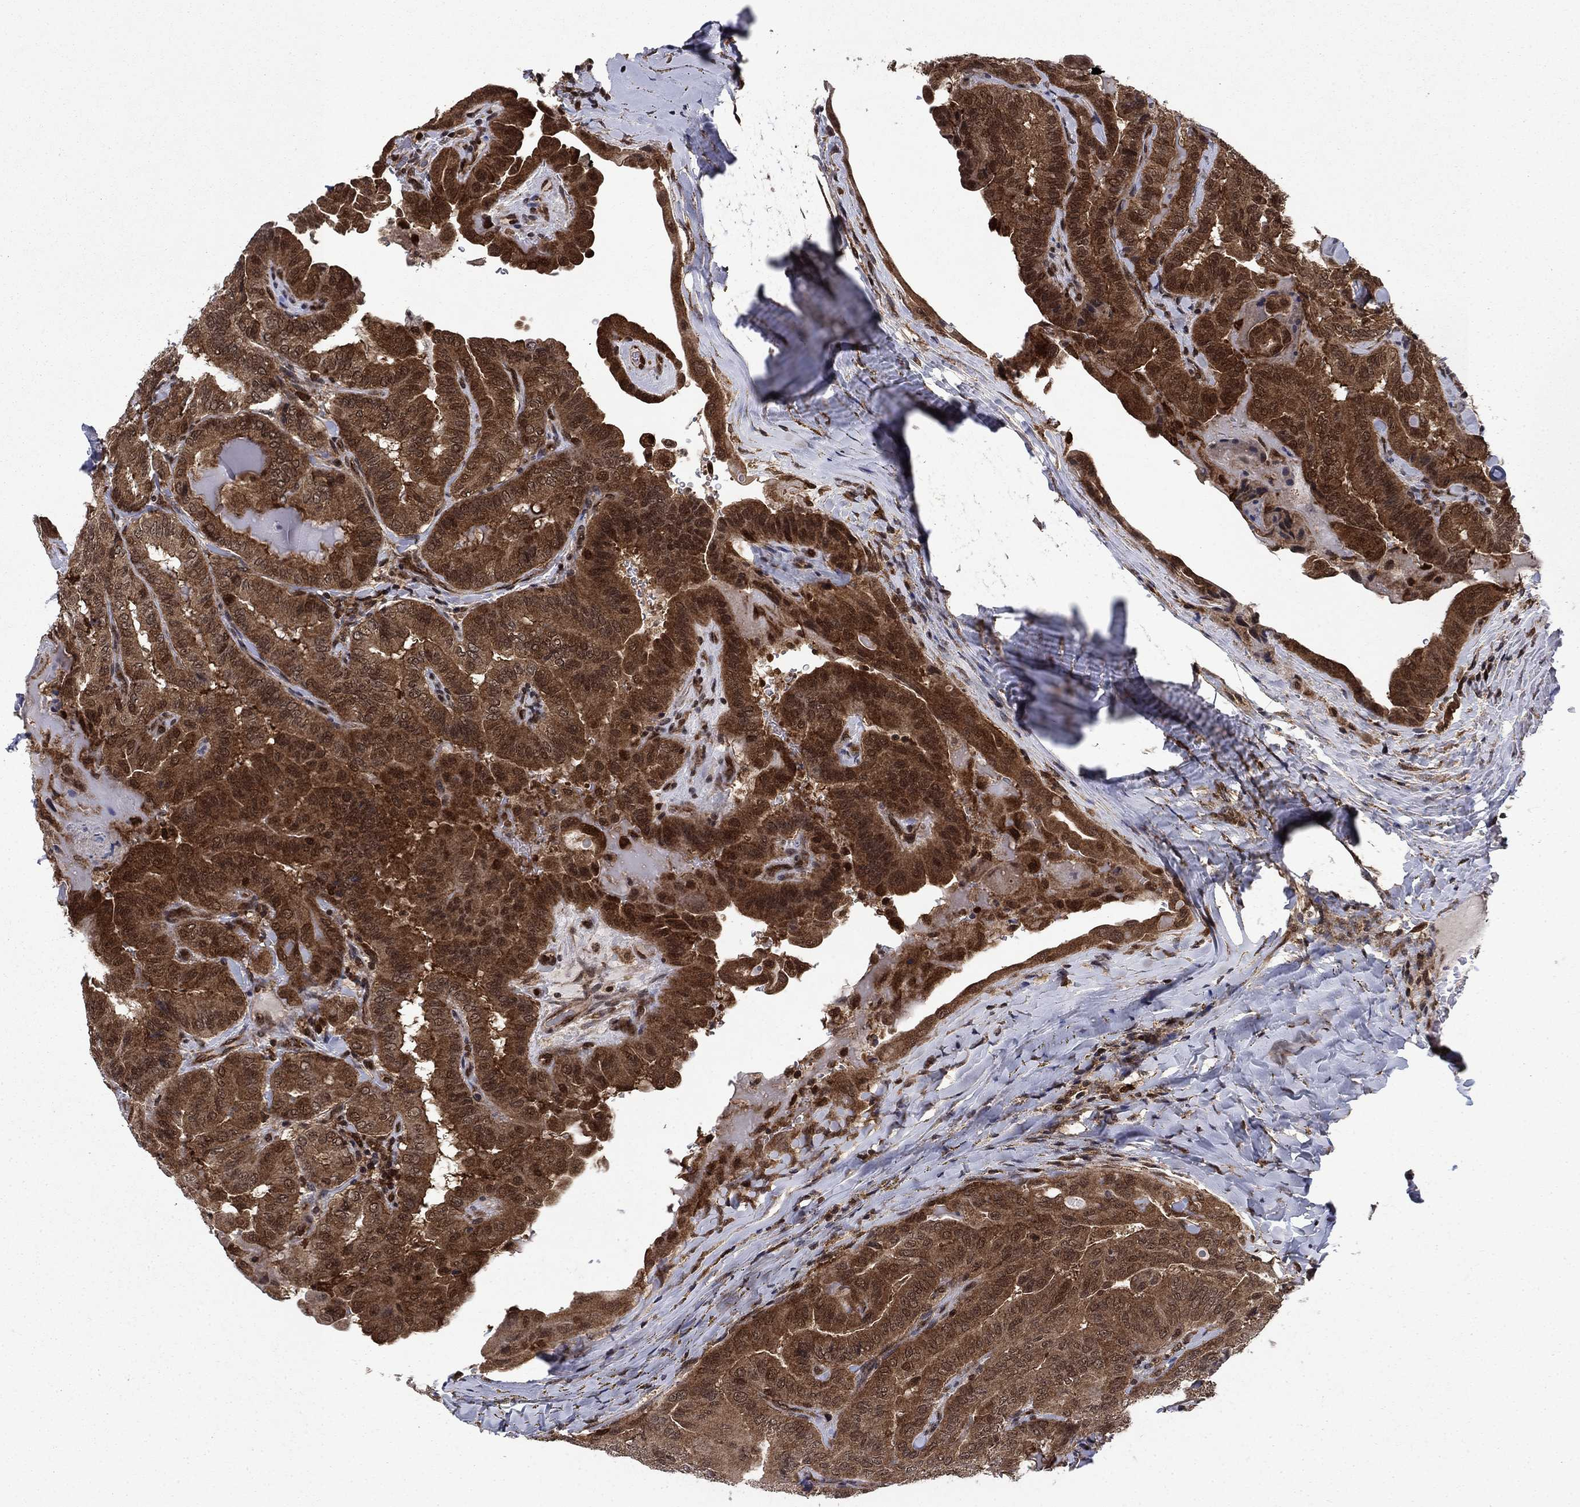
{"staining": {"intensity": "strong", "quantity": ">75%", "location": "cytoplasmic/membranous"}, "tissue": "thyroid cancer", "cell_type": "Tumor cells", "image_type": "cancer", "snomed": [{"axis": "morphology", "description": "Papillary adenocarcinoma, NOS"}, {"axis": "topography", "description": "Thyroid gland"}], "caption": "Thyroid papillary adenocarcinoma was stained to show a protein in brown. There is high levels of strong cytoplasmic/membranous expression in approximately >75% of tumor cells. The staining was performed using DAB, with brown indicating positive protein expression. Nuclei are stained blue with hematoxylin.", "gene": "DNAJA1", "patient": {"sex": "female", "age": 68}}